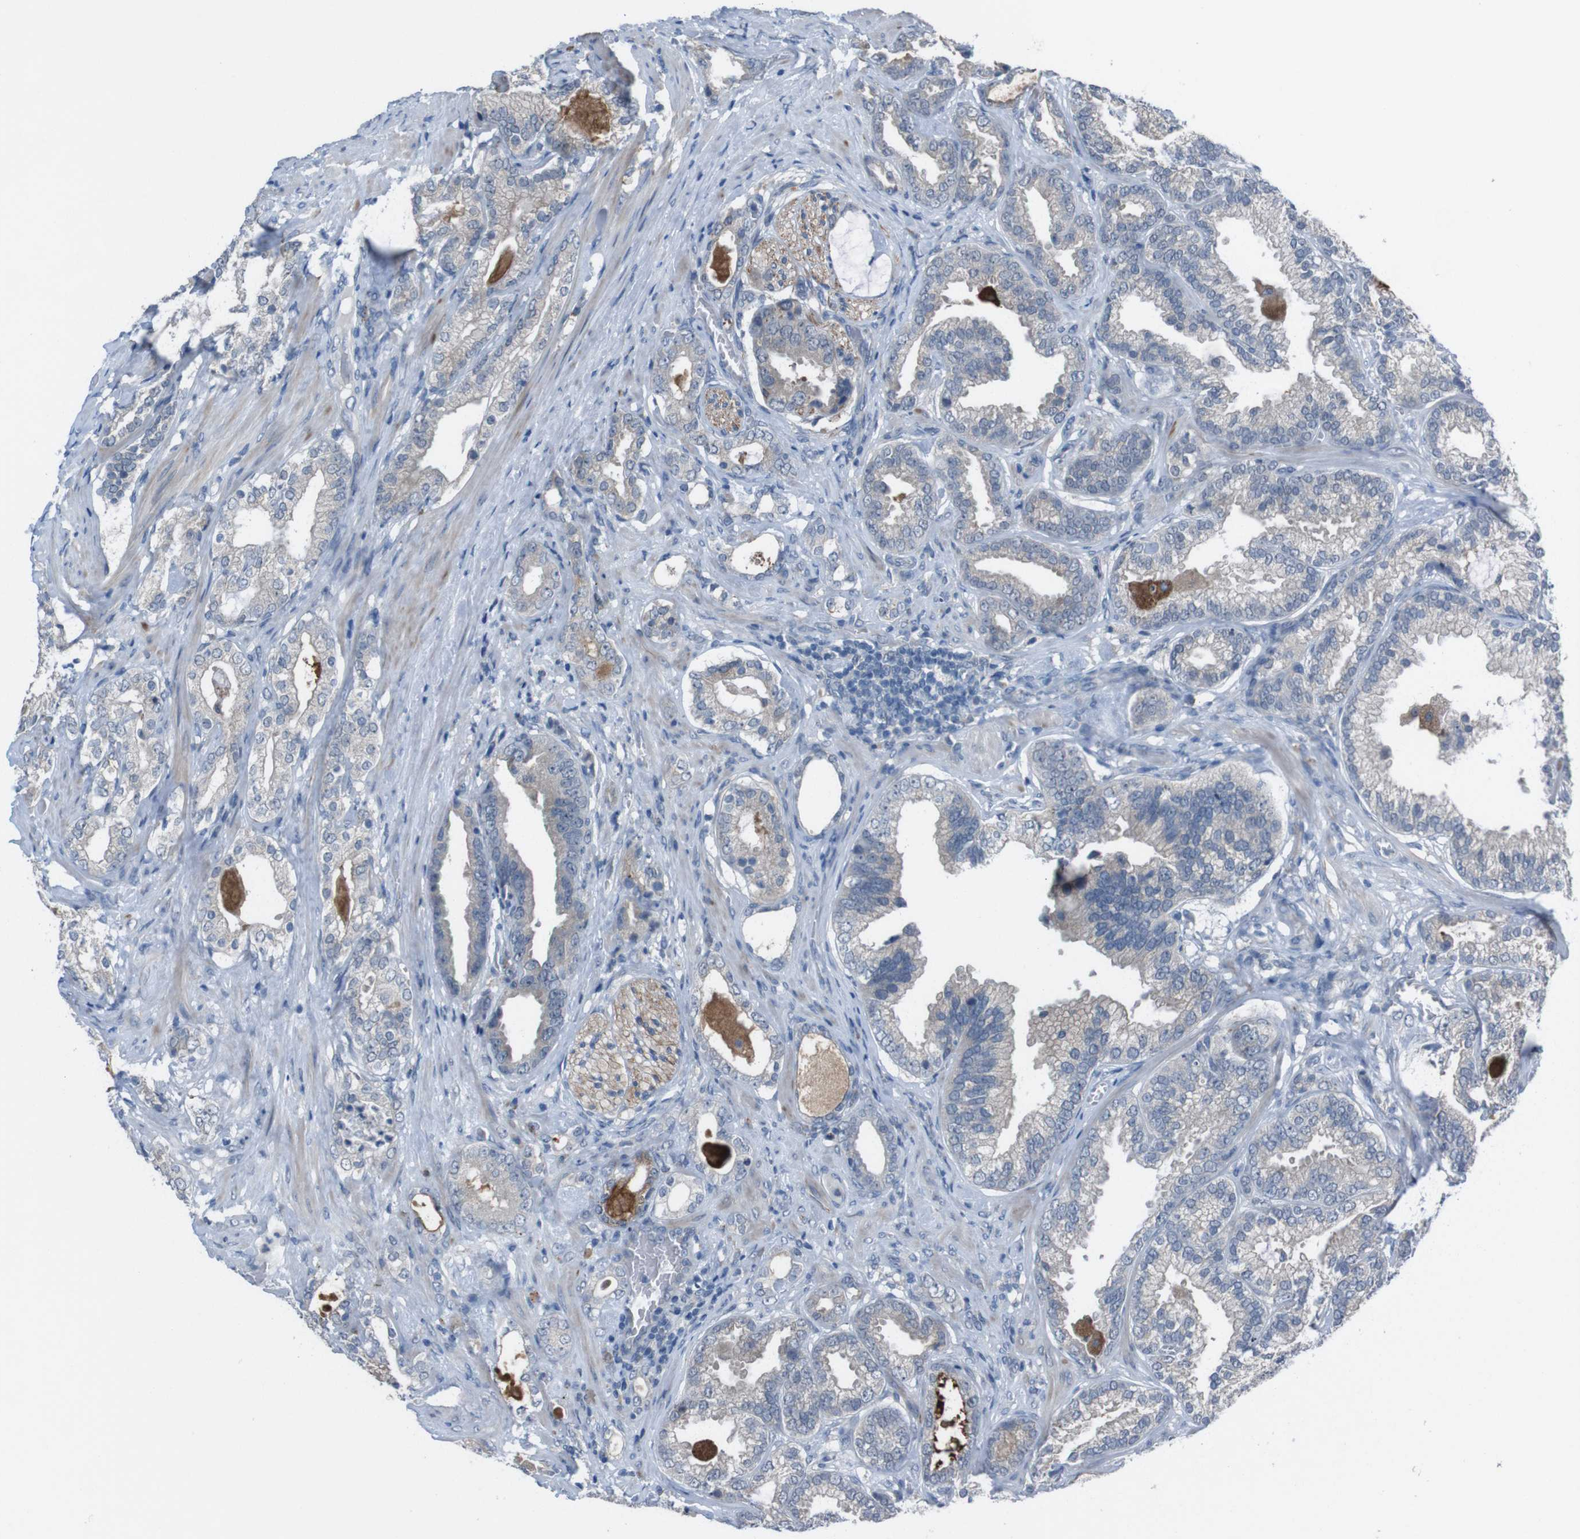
{"staining": {"intensity": "weak", "quantity": "<25%", "location": "cytoplasmic/membranous"}, "tissue": "prostate cancer", "cell_type": "Tumor cells", "image_type": "cancer", "snomed": [{"axis": "morphology", "description": "Adenocarcinoma, Low grade"}, {"axis": "topography", "description": "Prostate"}], "caption": "Immunohistochemistry (IHC) of human prostate cancer (low-grade adenocarcinoma) reveals no staining in tumor cells.", "gene": "CDH22", "patient": {"sex": "male", "age": 59}}